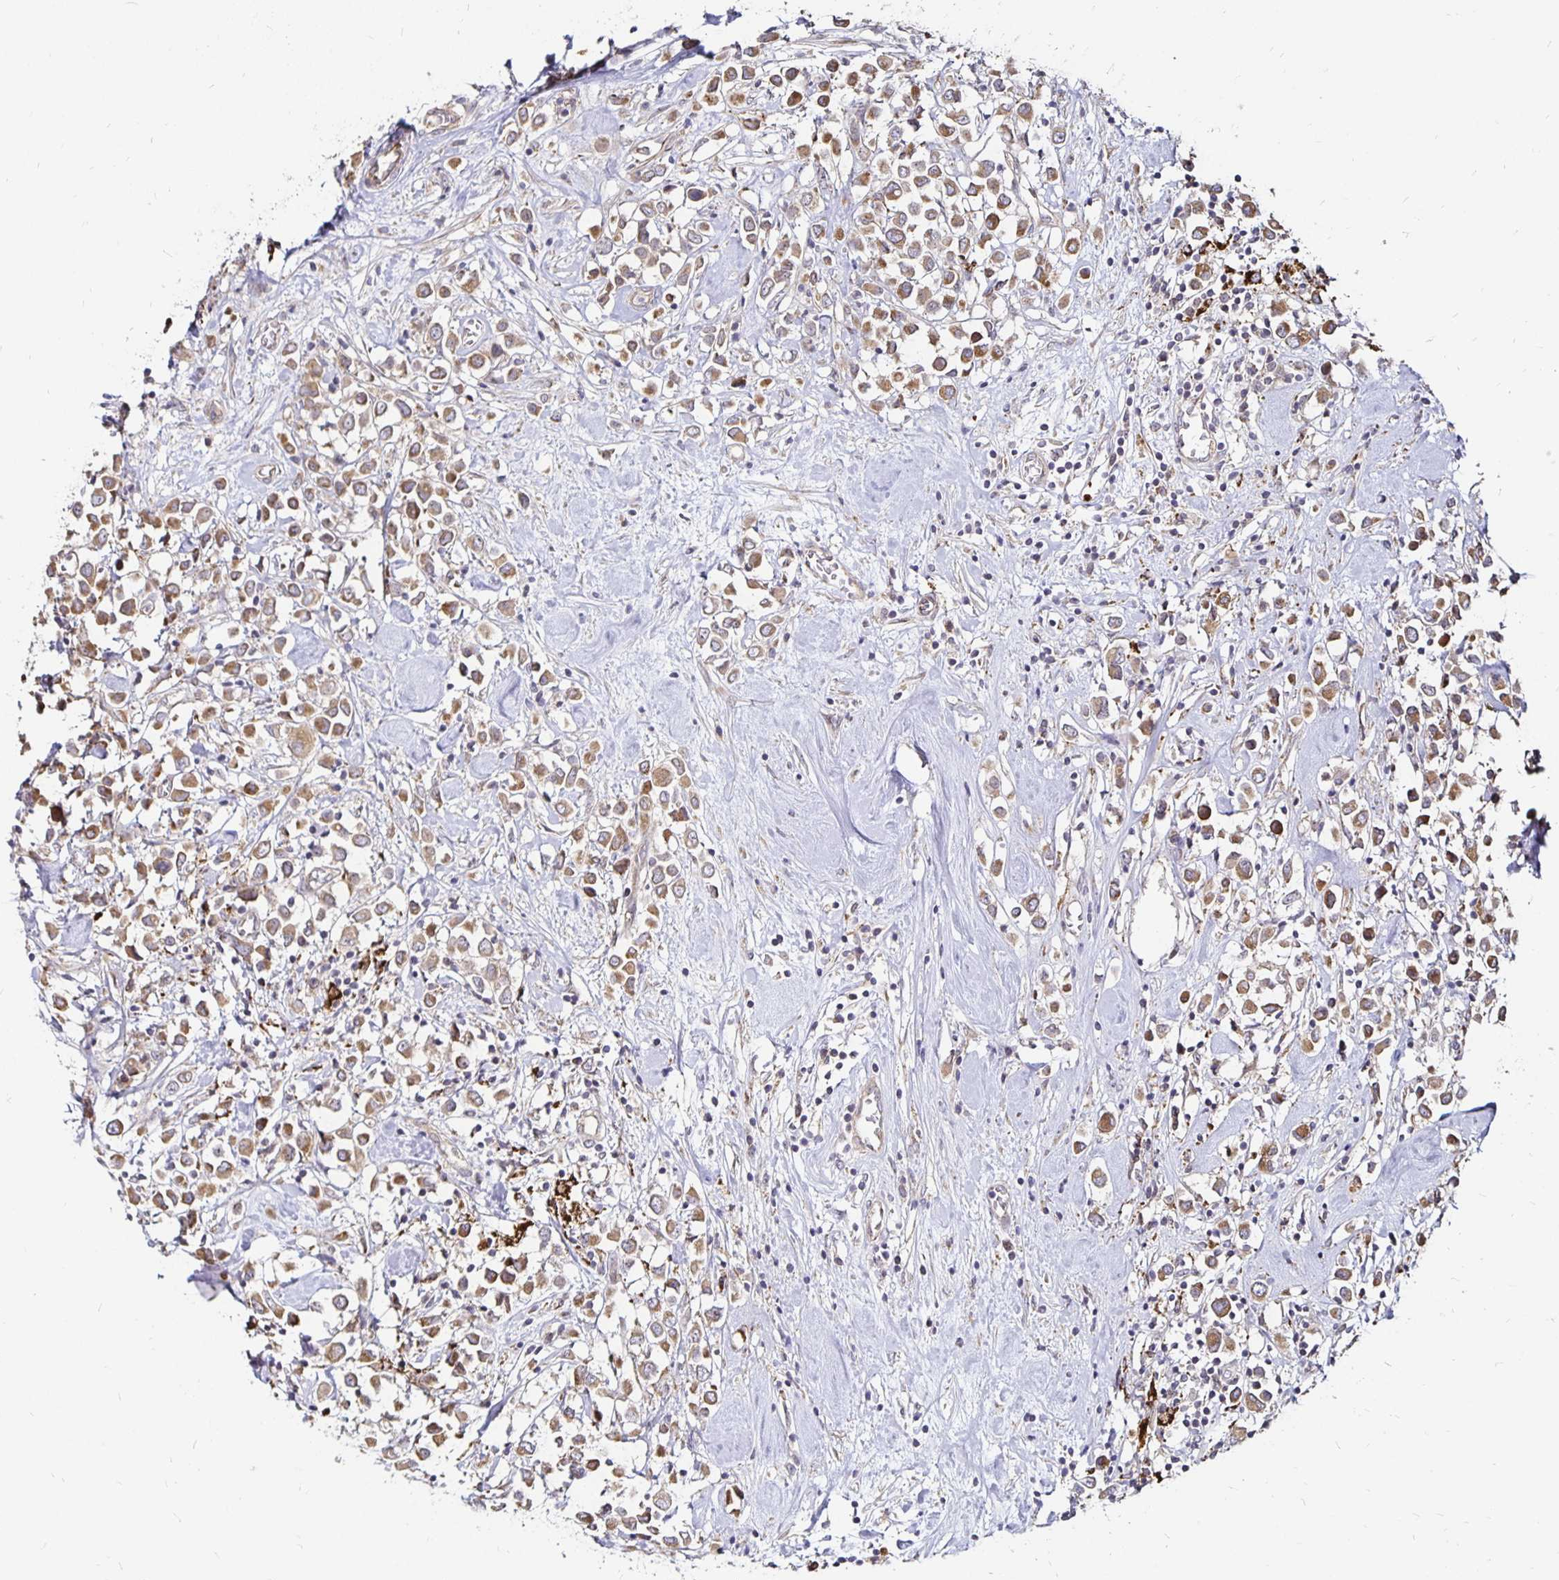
{"staining": {"intensity": "moderate", "quantity": ">75%", "location": "cytoplasmic/membranous"}, "tissue": "breast cancer", "cell_type": "Tumor cells", "image_type": "cancer", "snomed": [{"axis": "morphology", "description": "Duct carcinoma"}, {"axis": "topography", "description": "Breast"}], "caption": "Intraductal carcinoma (breast) stained with DAB immunohistochemistry (IHC) displays medium levels of moderate cytoplasmic/membranous positivity in approximately >75% of tumor cells. (IHC, brightfield microscopy, high magnification).", "gene": "CYP27A1", "patient": {"sex": "female", "age": 61}}